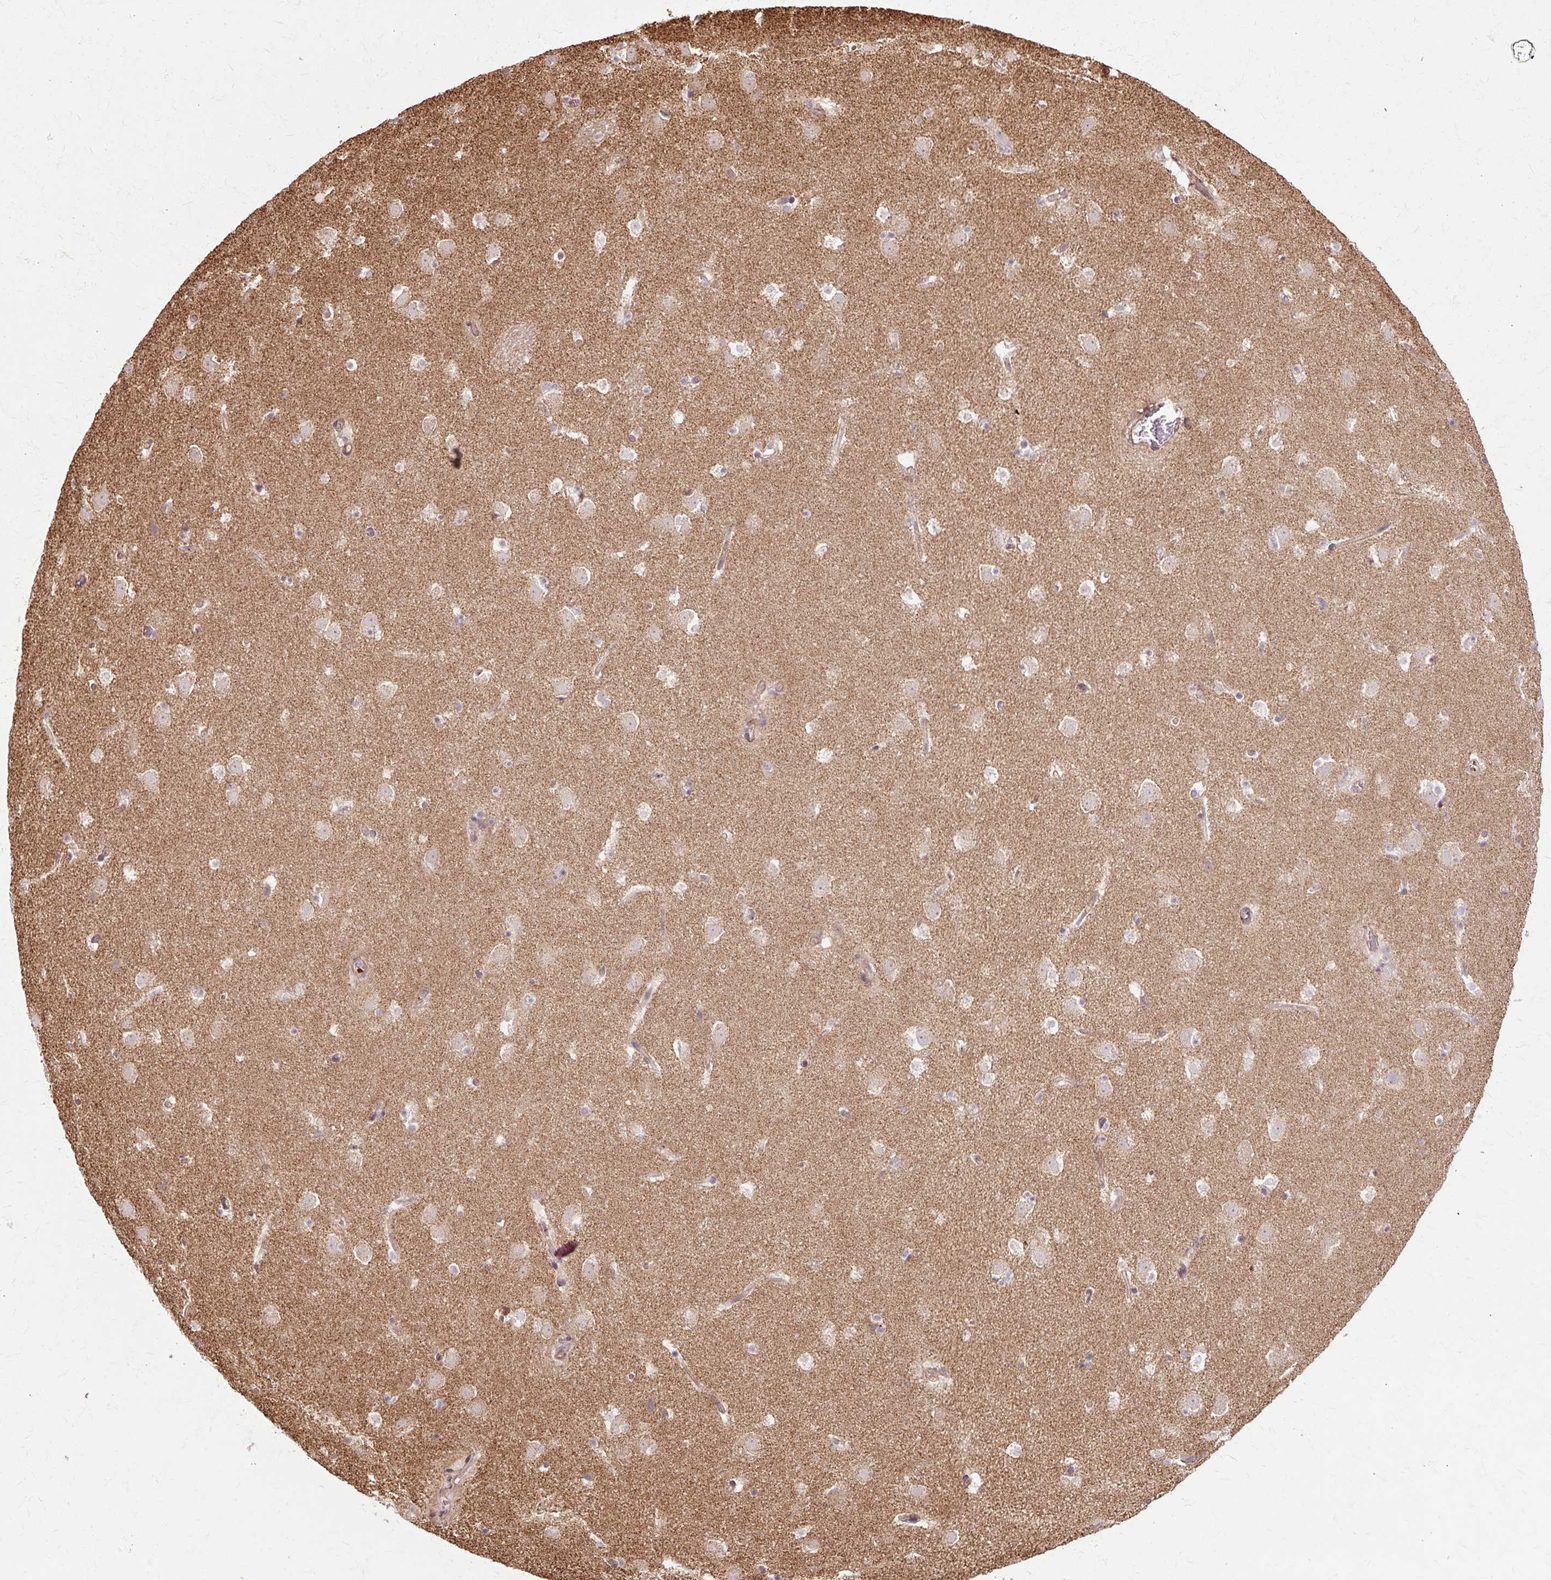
{"staining": {"intensity": "negative", "quantity": "none", "location": "none"}, "tissue": "caudate", "cell_type": "Glial cells", "image_type": "normal", "snomed": [{"axis": "morphology", "description": "Normal tissue, NOS"}, {"axis": "topography", "description": "Lateral ventricle wall"}], "caption": "IHC of normal human caudate displays no positivity in glial cells.", "gene": "FLRT1", "patient": {"sex": "male", "age": 37}}